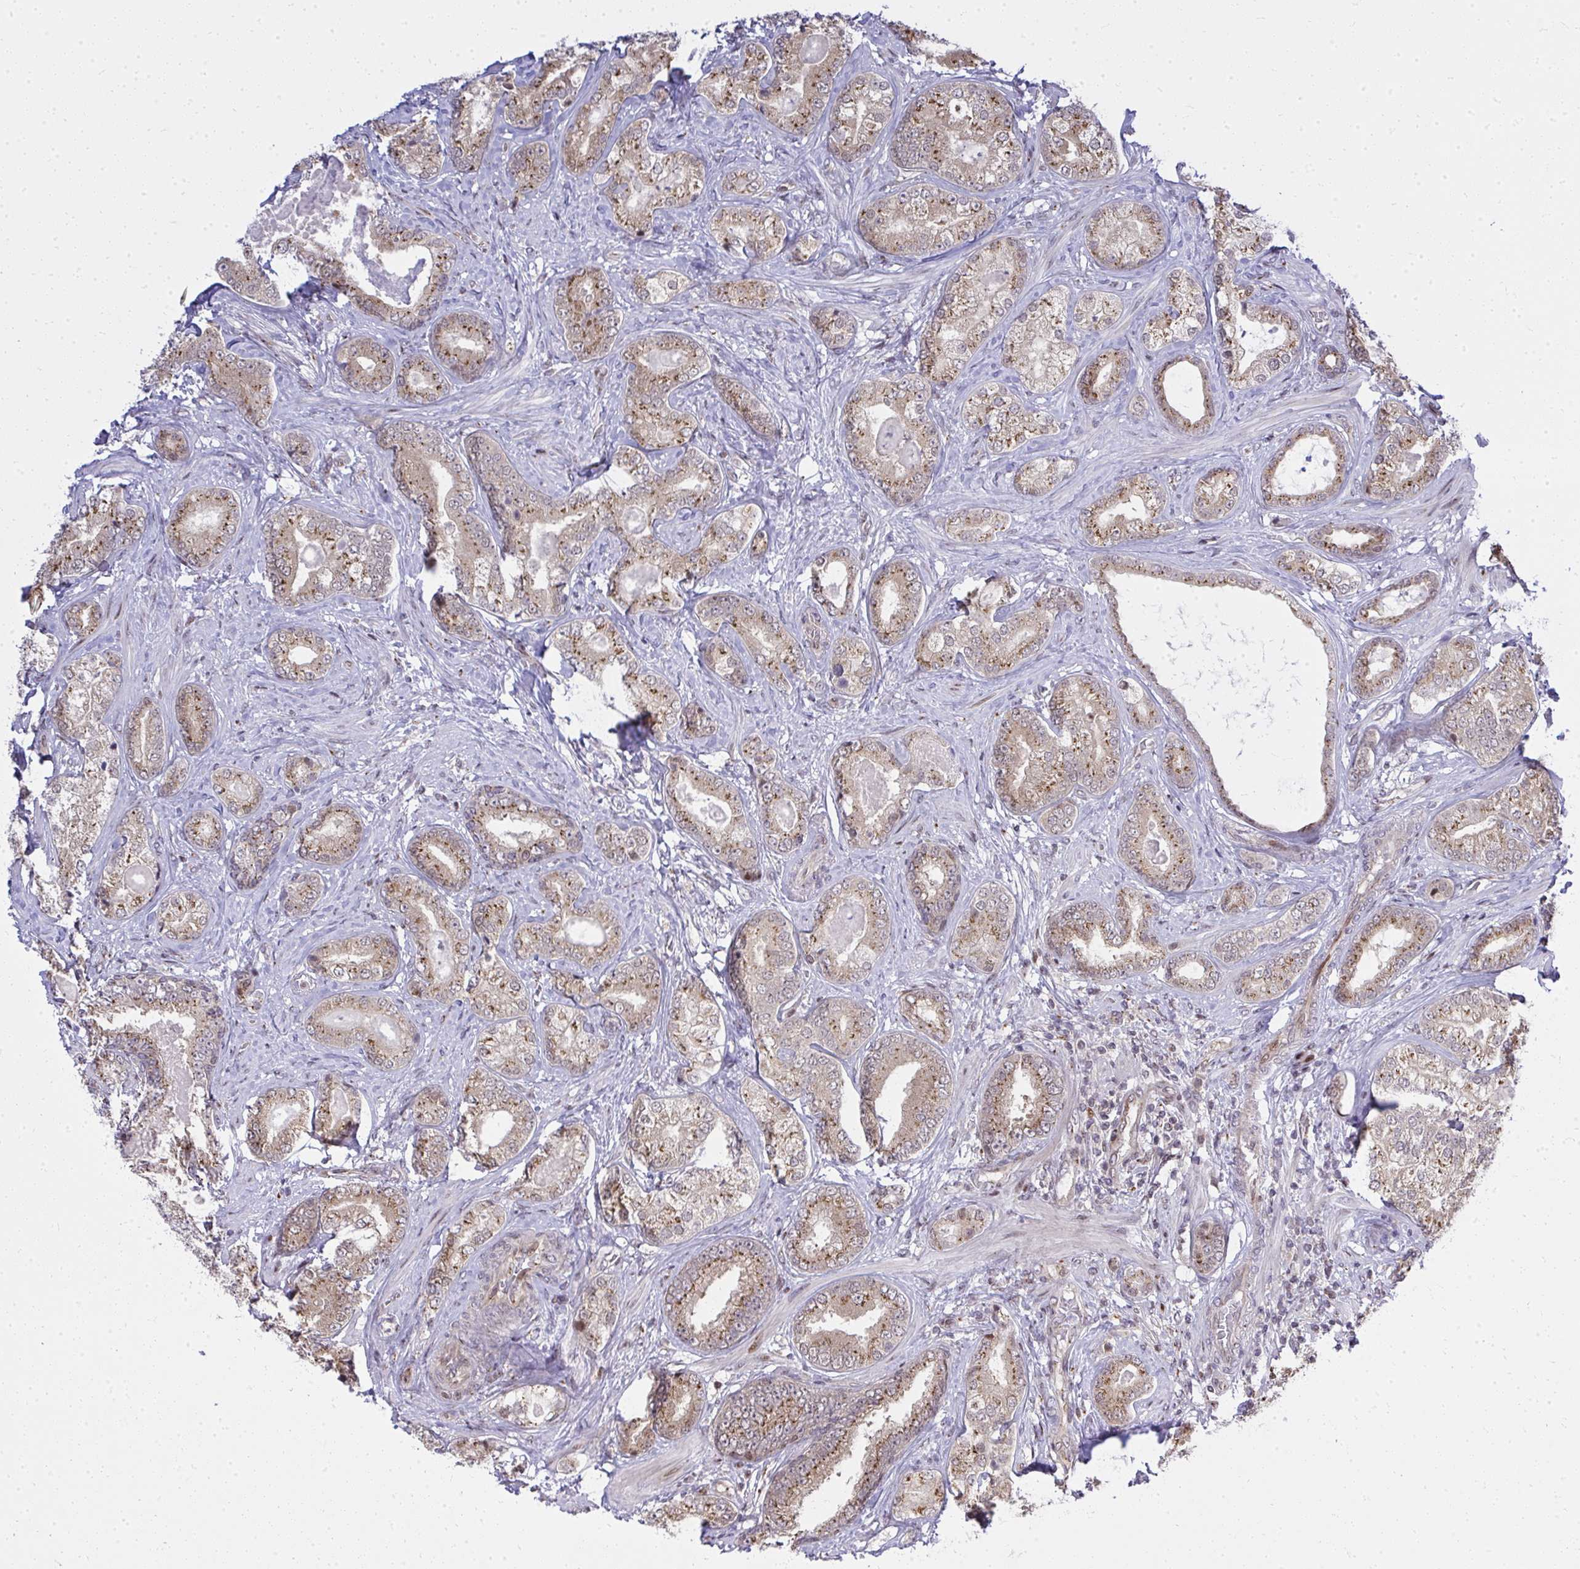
{"staining": {"intensity": "moderate", "quantity": "25%-75%", "location": "cytoplasmic/membranous"}, "tissue": "prostate cancer", "cell_type": "Tumor cells", "image_type": "cancer", "snomed": [{"axis": "morphology", "description": "Adenocarcinoma, High grade"}, {"axis": "topography", "description": "Prostate"}], "caption": "This micrograph displays IHC staining of prostate cancer, with medium moderate cytoplasmic/membranous positivity in approximately 25%-75% of tumor cells.", "gene": "PIGY", "patient": {"sex": "male", "age": 62}}